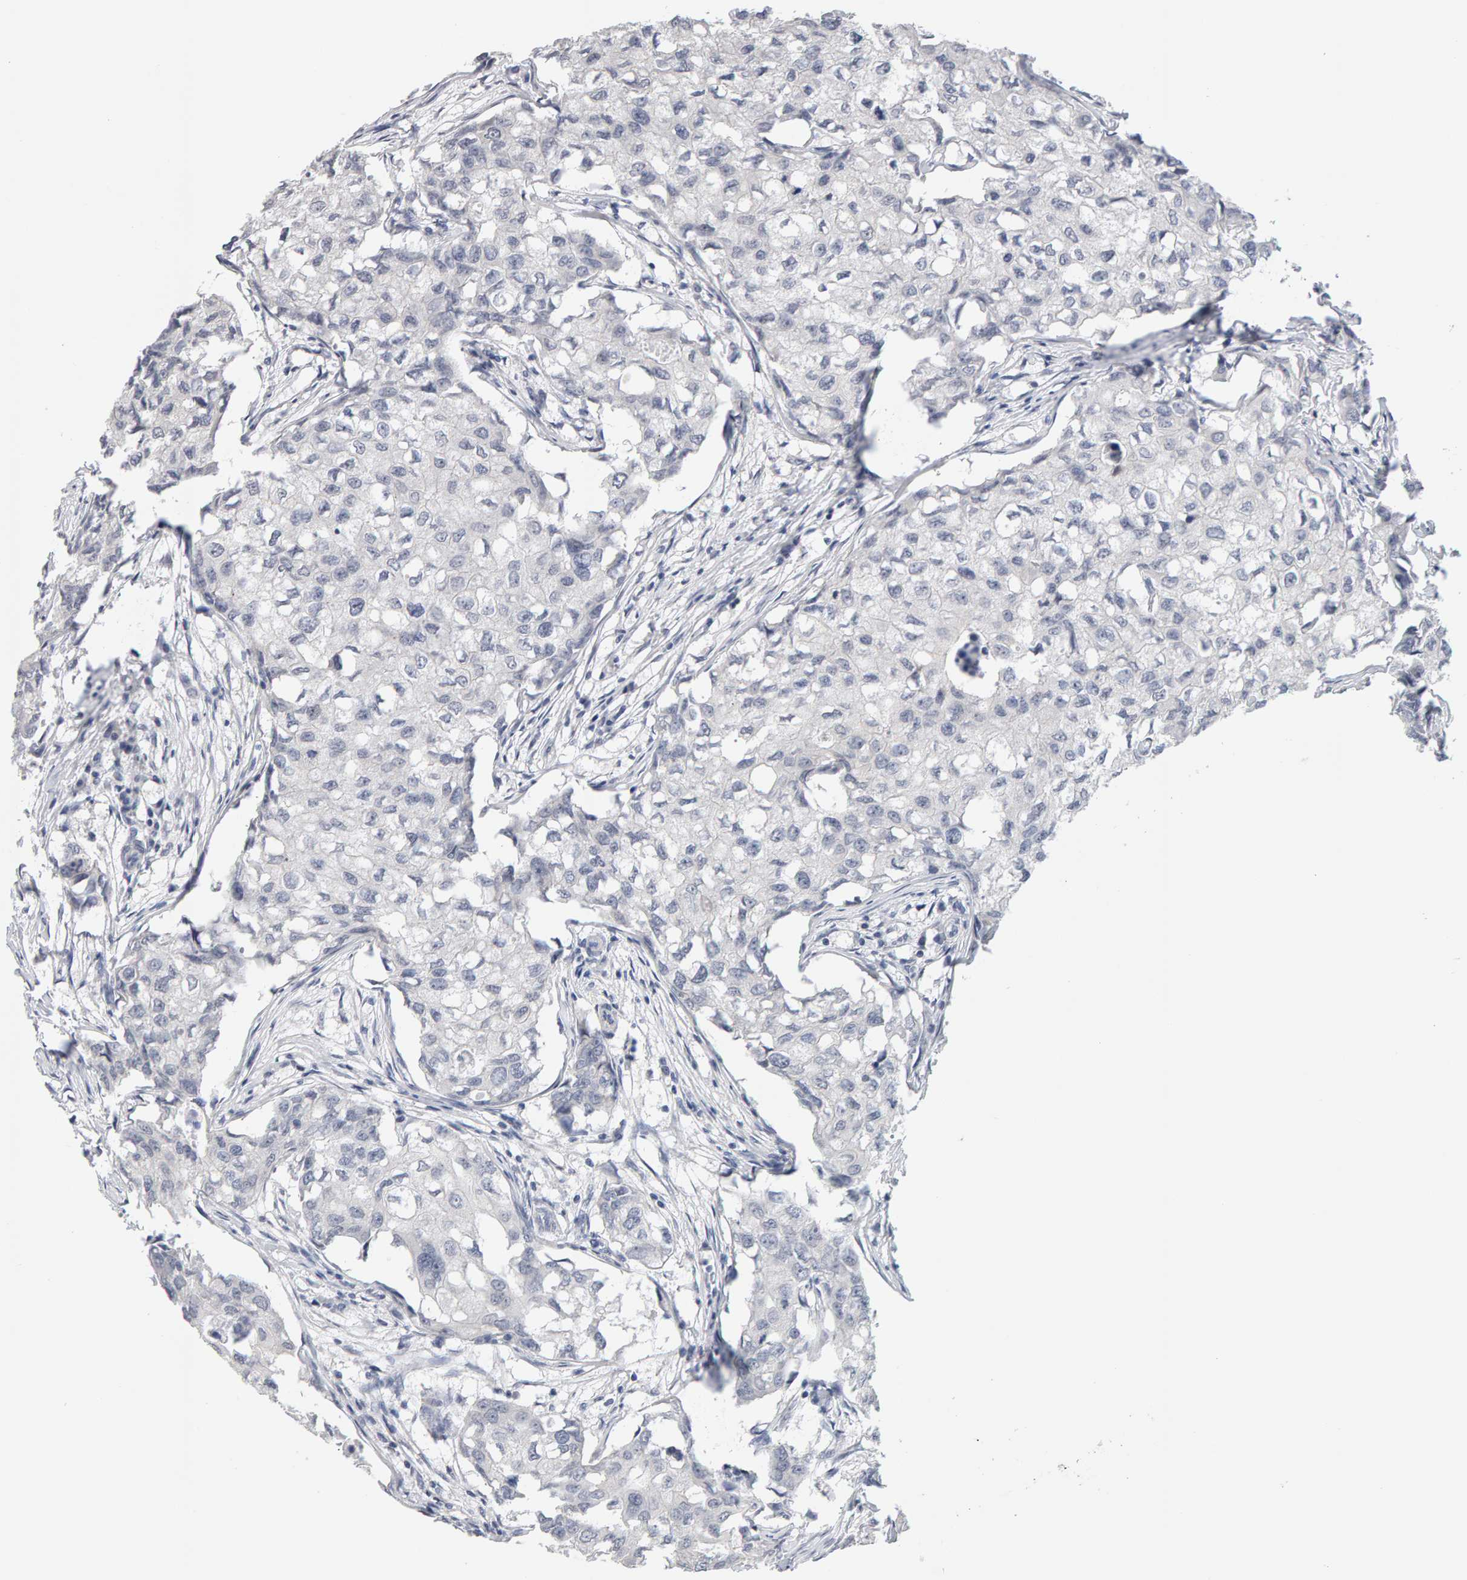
{"staining": {"intensity": "negative", "quantity": "none", "location": "none"}, "tissue": "breast cancer", "cell_type": "Tumor cells", "image_type": "cancer", "snomed": [{"axis": "morphology", "description": "Duct carcinoma"}, {"axis": "topography", "description": "Breast"}], "caption": "High magnification brightfield microscopy of breast cancer stained with DAB (brown) and counterstained with hematoxylin (blue): tumor cells show no significant expression. (DAB (3,3'-diaminobenzidine) immunohistochemistry with hematoxylin counter stain).", "gene": "HNF4A", "patient": {"sex": "female", "age": 27}}